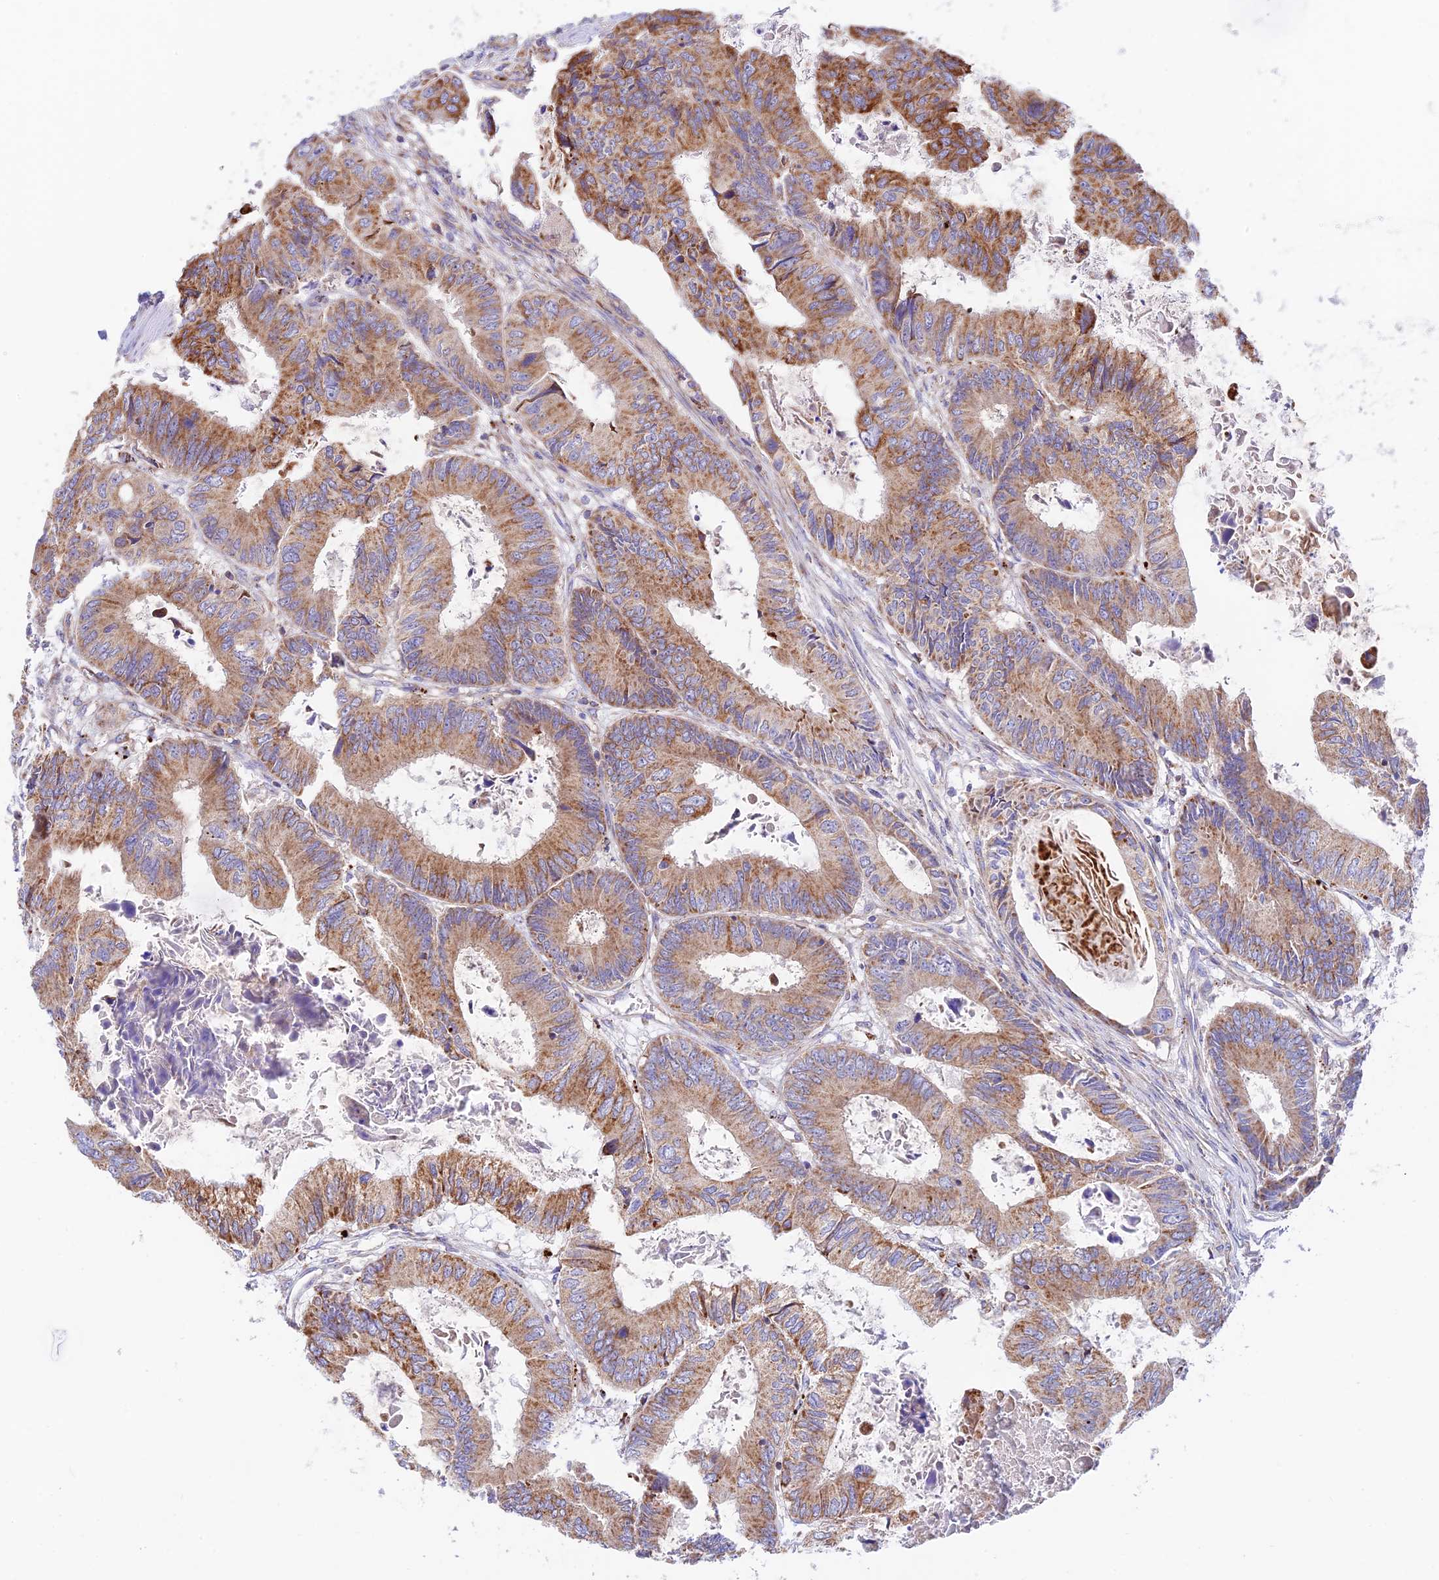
{"staining": {"intensity": "moderate", "quantity": "25%-75%", "location": "cytoplasmic/membranous"}, "tissue": "colorectal cancer", "cell_type": "Tumor cells", "image_type": "cancer", "snomed": [{"axis": "morphology", "description": "Adenocarcinoma, NOS"}, {"axis": "topography", "description": "Colon"}], "caption": "DAB immunohistochemical staining of colorectal cancer (adenocarcinoma) displays moderate cytoplasmic/membranous protein expression in approximately 25%-75% of tumor cells.", "gene": "VPS13C", "patient": {"sex": "male", "age": 85}}